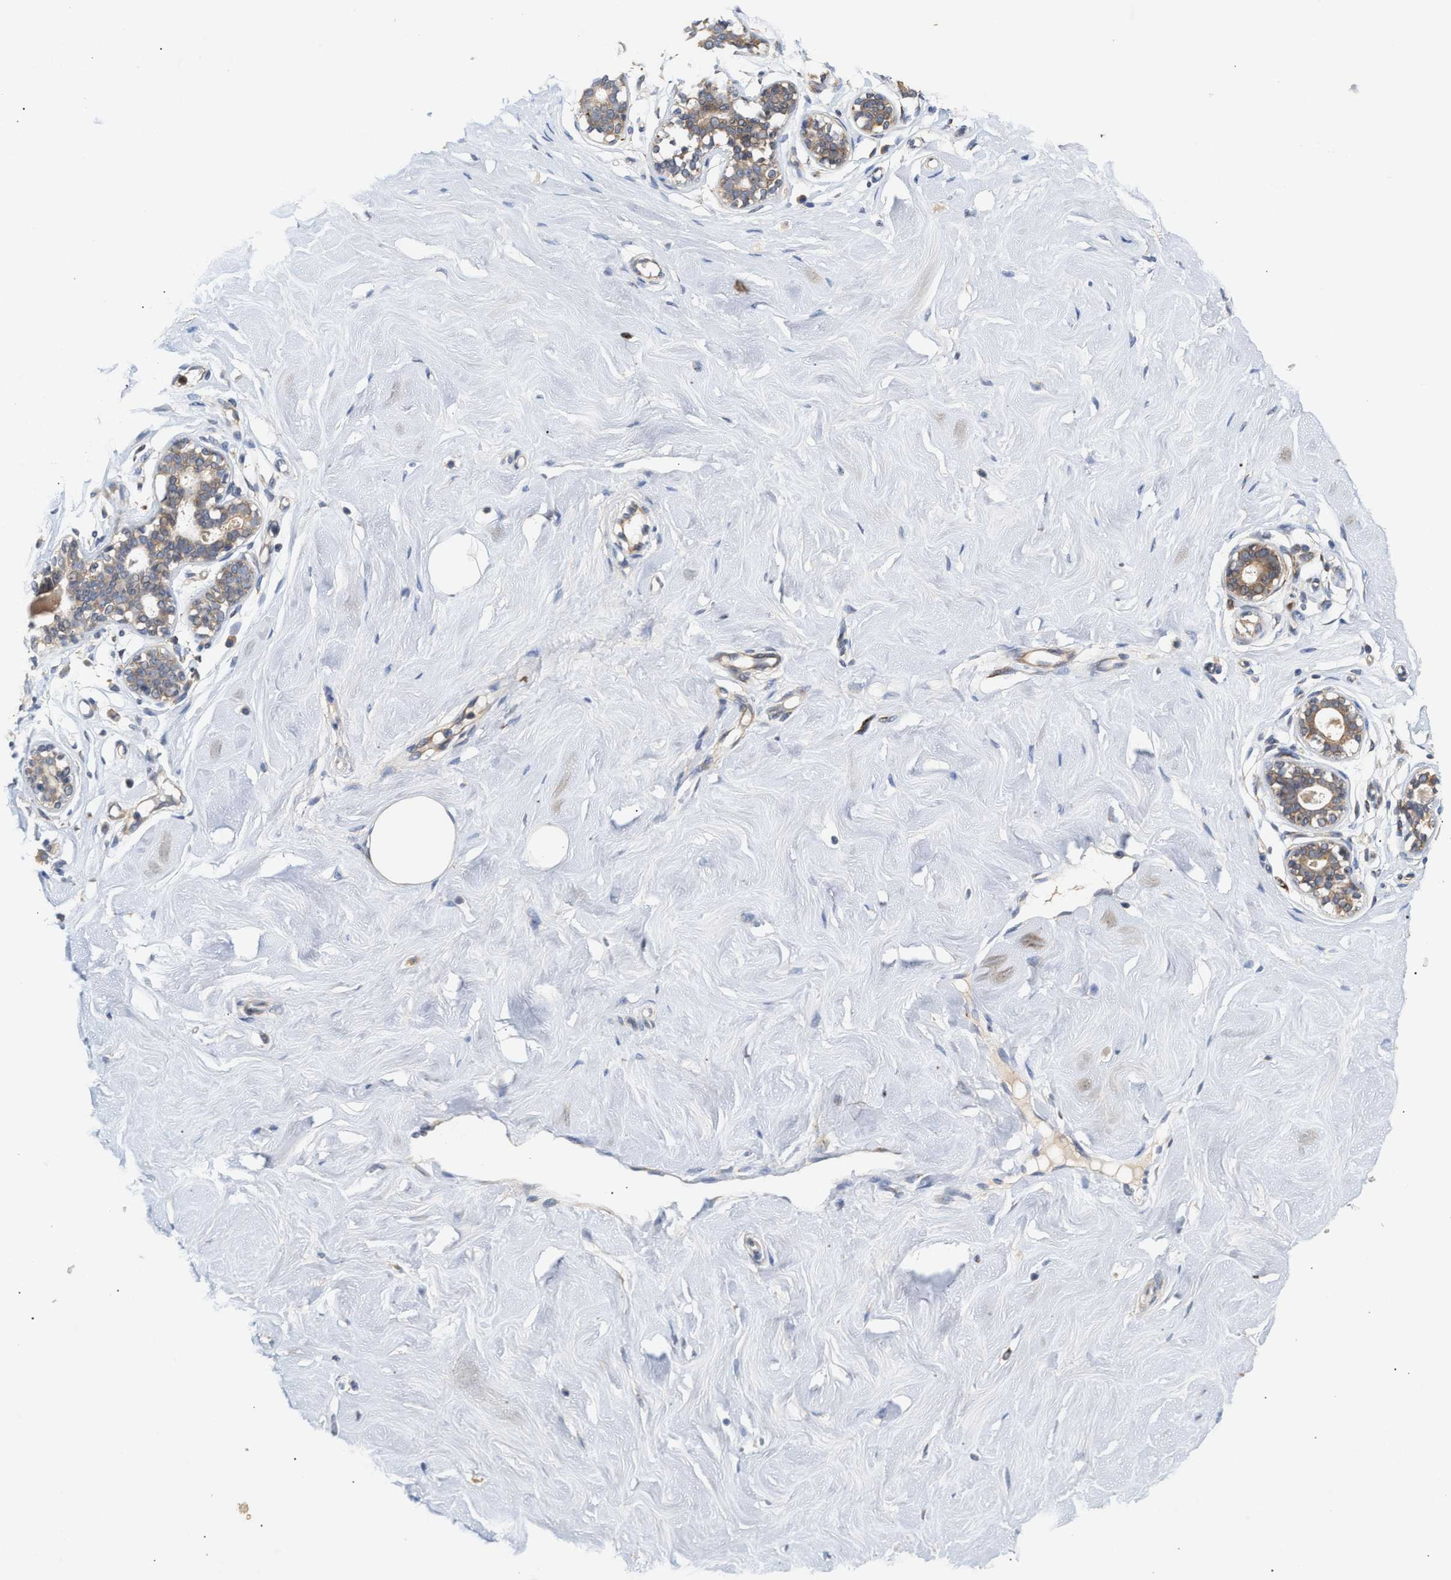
{"staining": {"intensity": "negative", "quantity": "none", "location": "none"}, "tissue": "breast", "cell_type": "Adipocytes", "image_type": "normal", "snomed": [{"axis": "morphology", "description": "Normal tissue, NOS"}, {"axis": "topography", "description": "Breast"}], "caption": "An IHC photomicrograph of normal breast is shown. There is no staining in adipocytes of breast.", "gene": "PLCD1", "patient": {"sex": "female", "age": 23}}